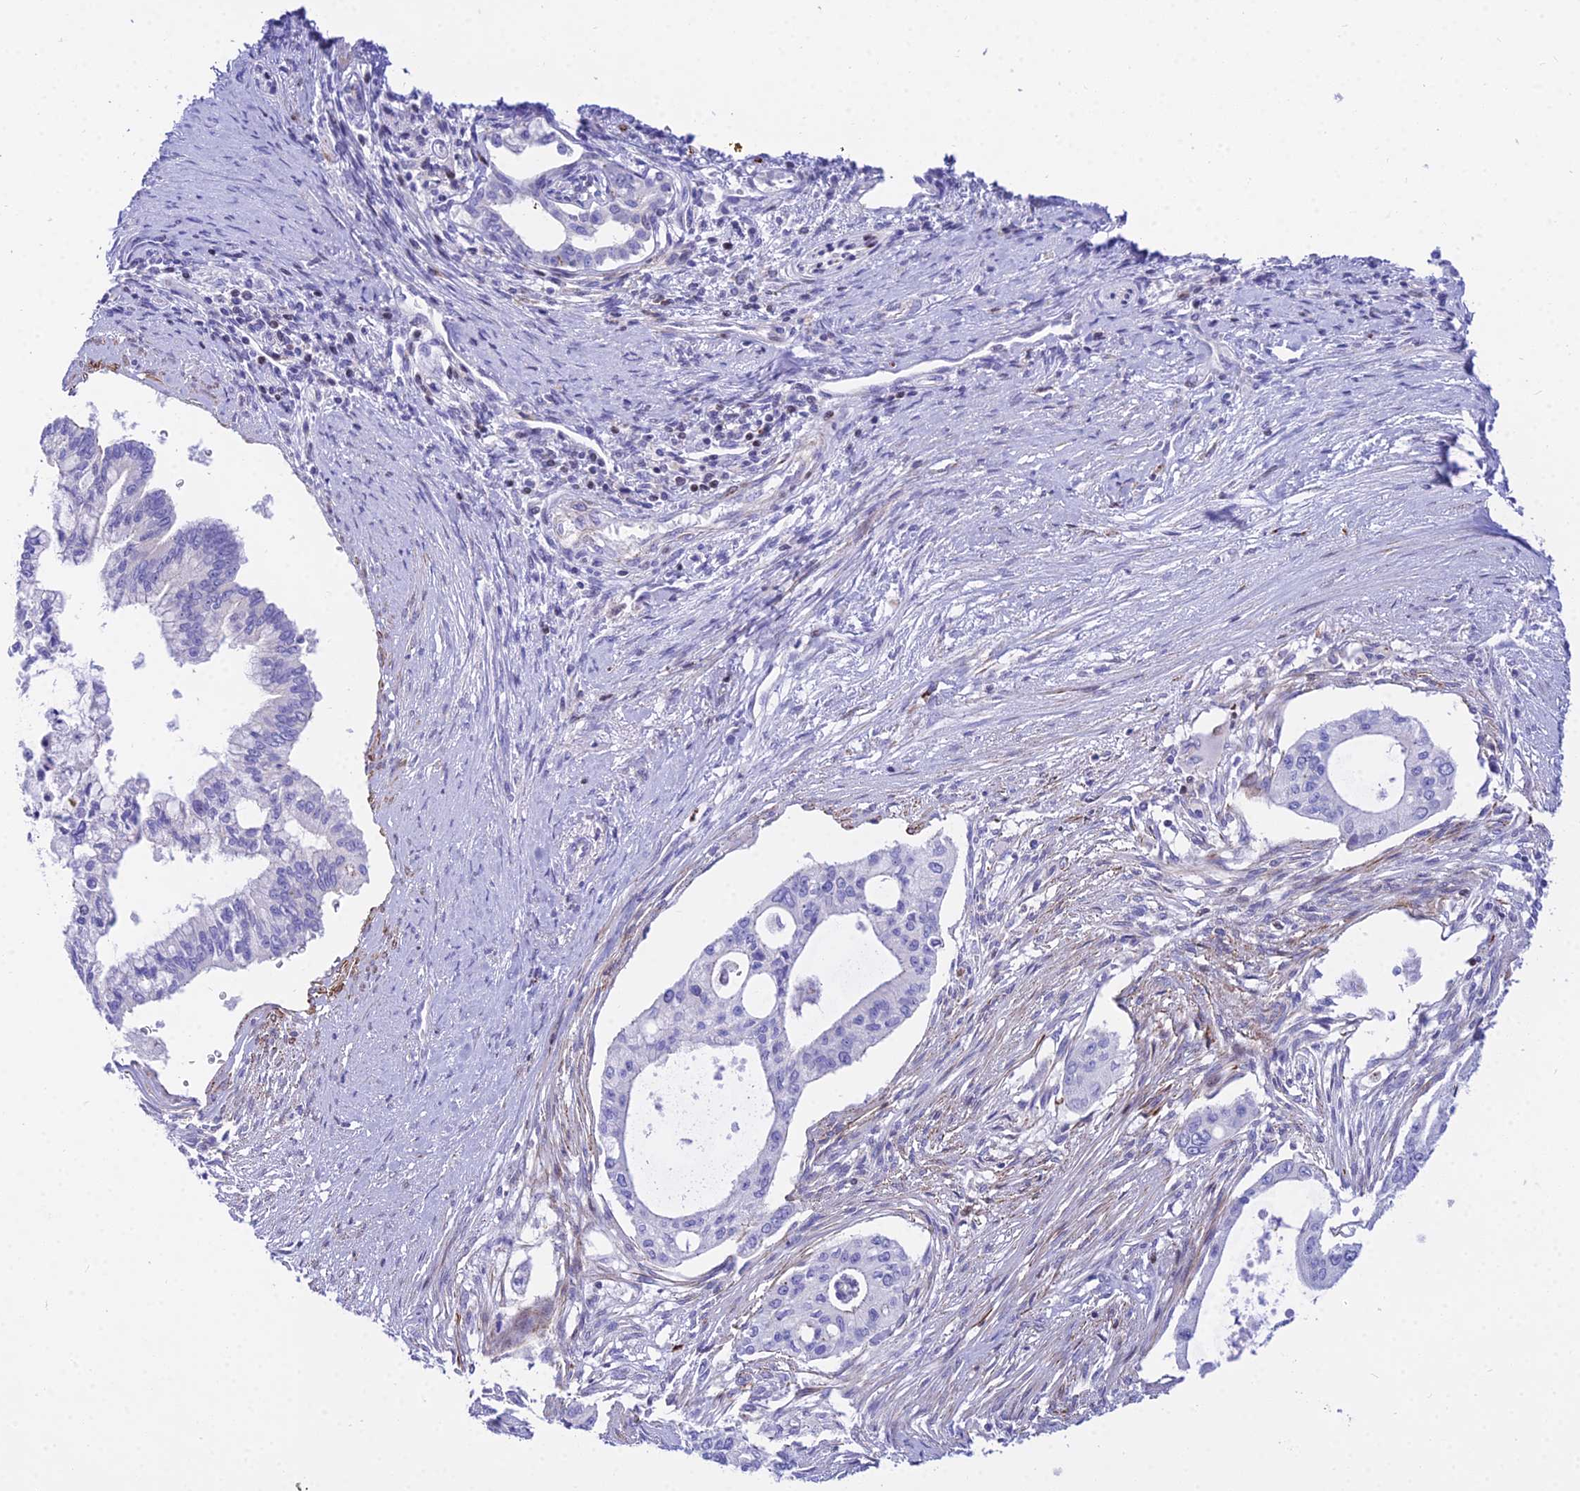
{"staining": {"intensity": "negative", "quantity": "none", "location": "none"}, "tissue": "pancreatic cancer", "cell_type": "Tumor cells", "image_type": "cancer", "snomed": [{"axis": "morphology", "description": "Adenocarcinoma, NOS"}, {"axis": "topography", "description": "Pancreas"}], "caption": "Protein analysis of adenocarcinoma (pancreatic) demonstrates no significant staining in tumor cells. The staining was performed using DAB to visualize the protein expression in brown, while the nuclei were stained in blue with hematoxylin (Magnification: 20x).", "gene": "DLX1", "patient": {"sex": "male", "age": 46}}